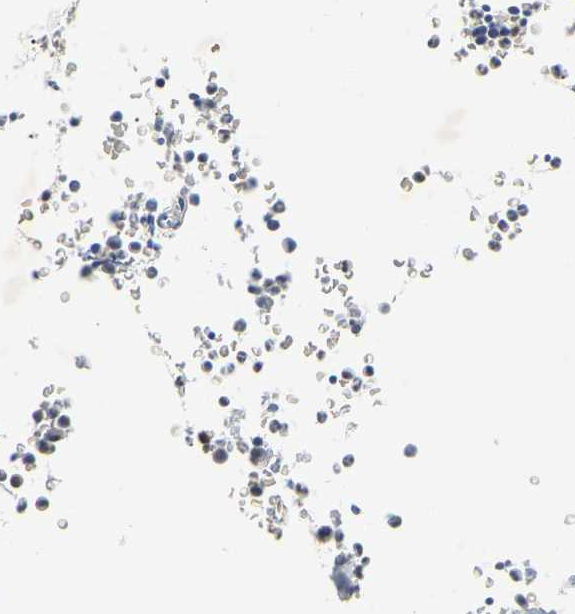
{"staining": {"intensity": "moderate", "quantity": "25%-75%", "location": "nuclear"}, "tissue": "bone marrow", "cell_type": "Hematopoietic cells", "image_type": "normal", "snomed": [{"axis": "morphology", "description": "Normal tissue, NOS"}, {"axis": "morphology", "description": "Inflammation, NOS"}, {"axis": "topography", "description": "Bone marrow"}], "caption": "IHC (DAB) staining of unremarkable bone marrow demonstrates moderate nuclear protein expression in about 25%-75% of hematopoietic cells. The staining was performed using DAB, with brown indicating positive protein expression. Nuclei are stained blue with hematoxylin.", "gene": "NELFB", "patient": {"sex": "female", "age": 40}}